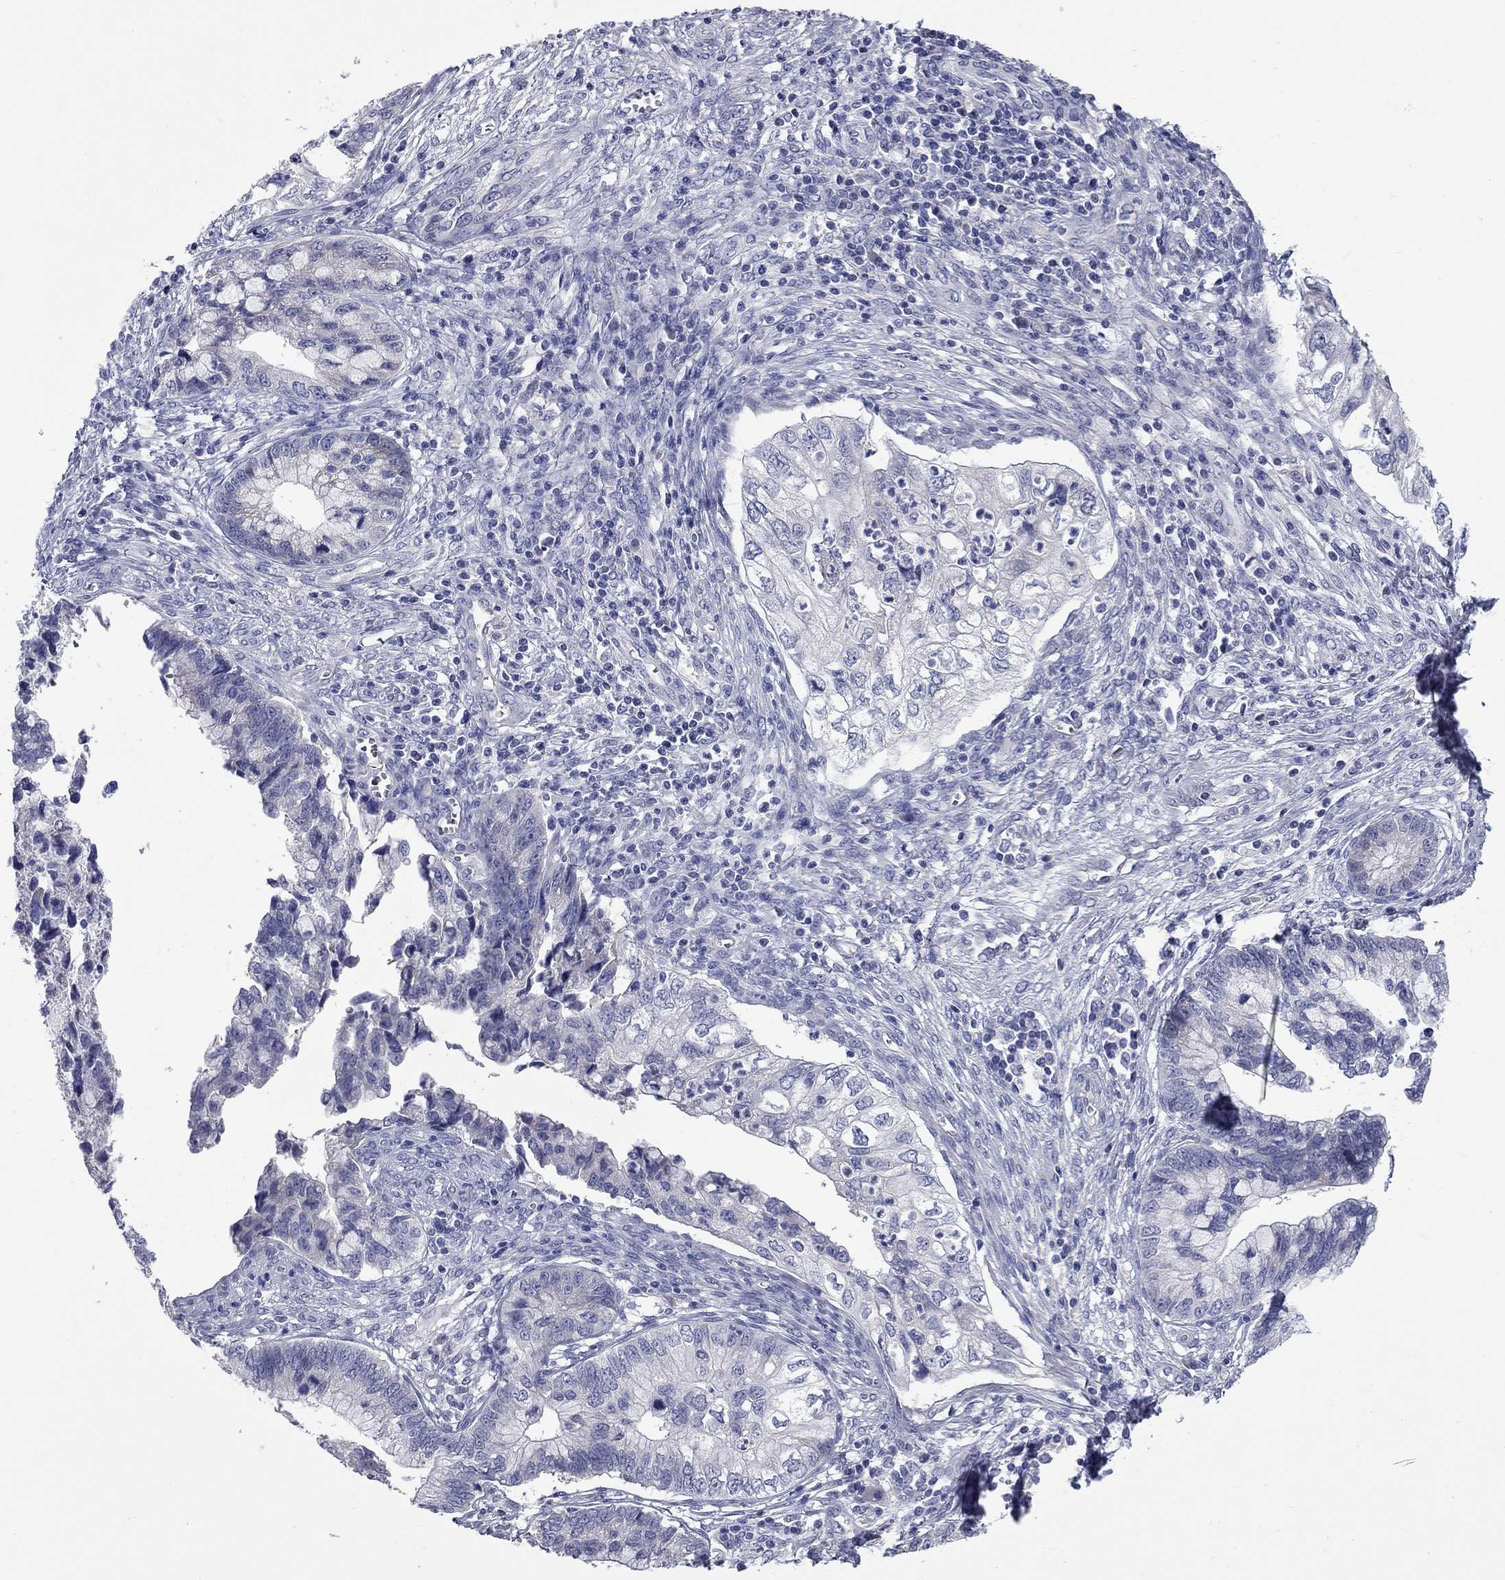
{"staining": {"intensity": "moderate", "quantity": "<25%", "location": "cytoplasmic/membranous"}, "tissue": "cervical cancer", "cell_type": "Tumor cells", "image_type": "cancer", "snomed": [{"axis": "morphology", "description": "Adenocarcinoma, NOS"}, {"axis": "topography", "description": "Cervix"}], "caption": "Protein staining by immunohistochemistry demonstrates moderate cytoplasmic/membranous positivity in about <25% of tumor cells in adenocarcinoma (cervical).", "gene": "UNC119B", "patient": {"sex": "female", "age": 44}}